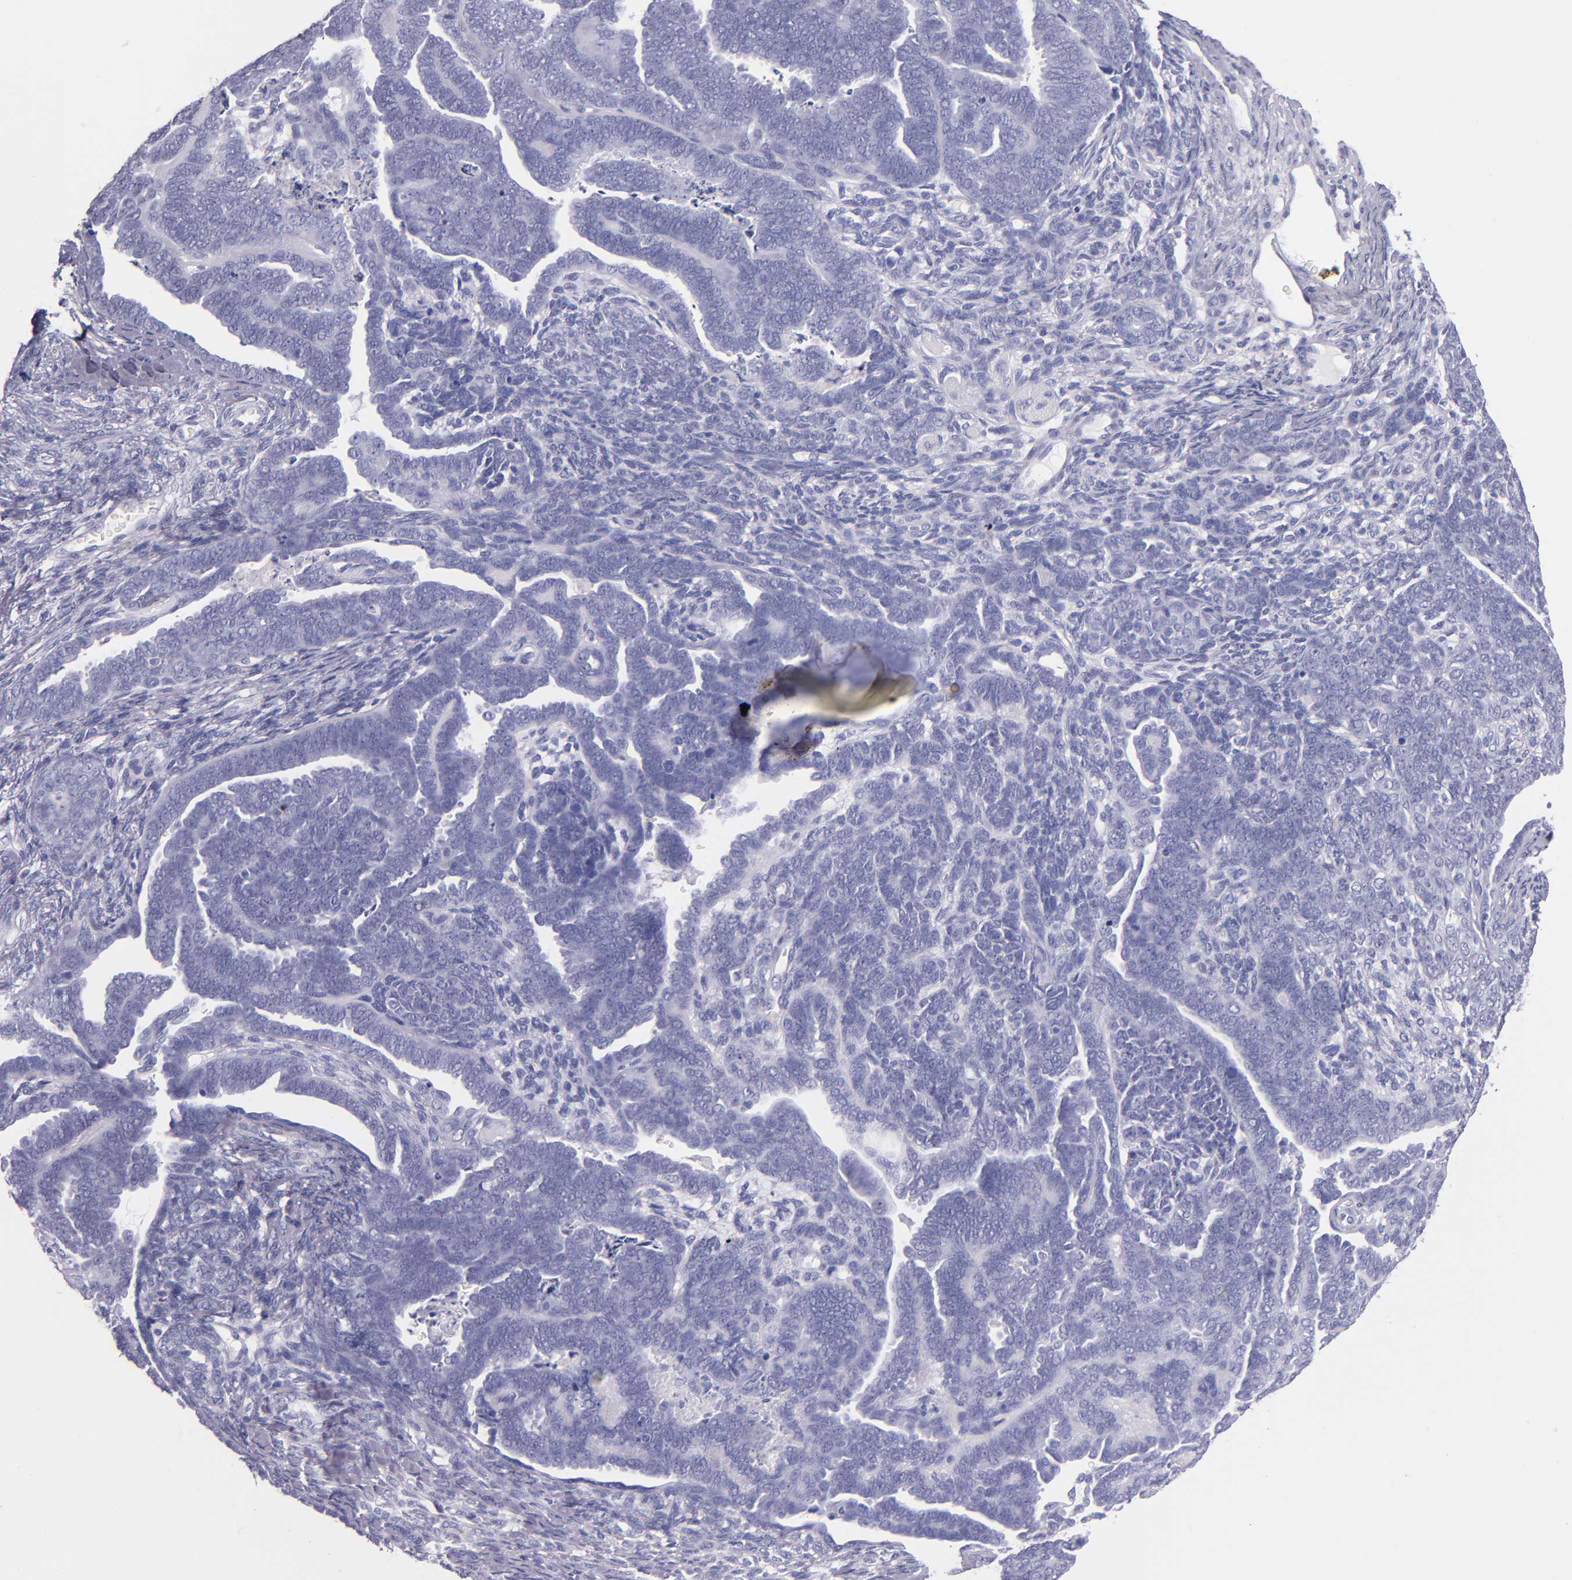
{"staining": {"intensity": "negative", "quantity": "none", "location": "none"}, "tissue": "endometrial cancer", "cell_type": "Tumor cells", "image_type": "cancer", "snomed": [{"axis": "morphology", "description": "Neoplasm, malignant, NOS"}, {"axis": "topography", "description": "Endometrium"}], "caption": "An IHC image of neoplasm (malignant) (endometrial) is shown. There is no staining in tumor cells of neoplasm (malignant) (endometrial).", "gene": "IRF4", "patient": {"sex": "female", "age": 74}}